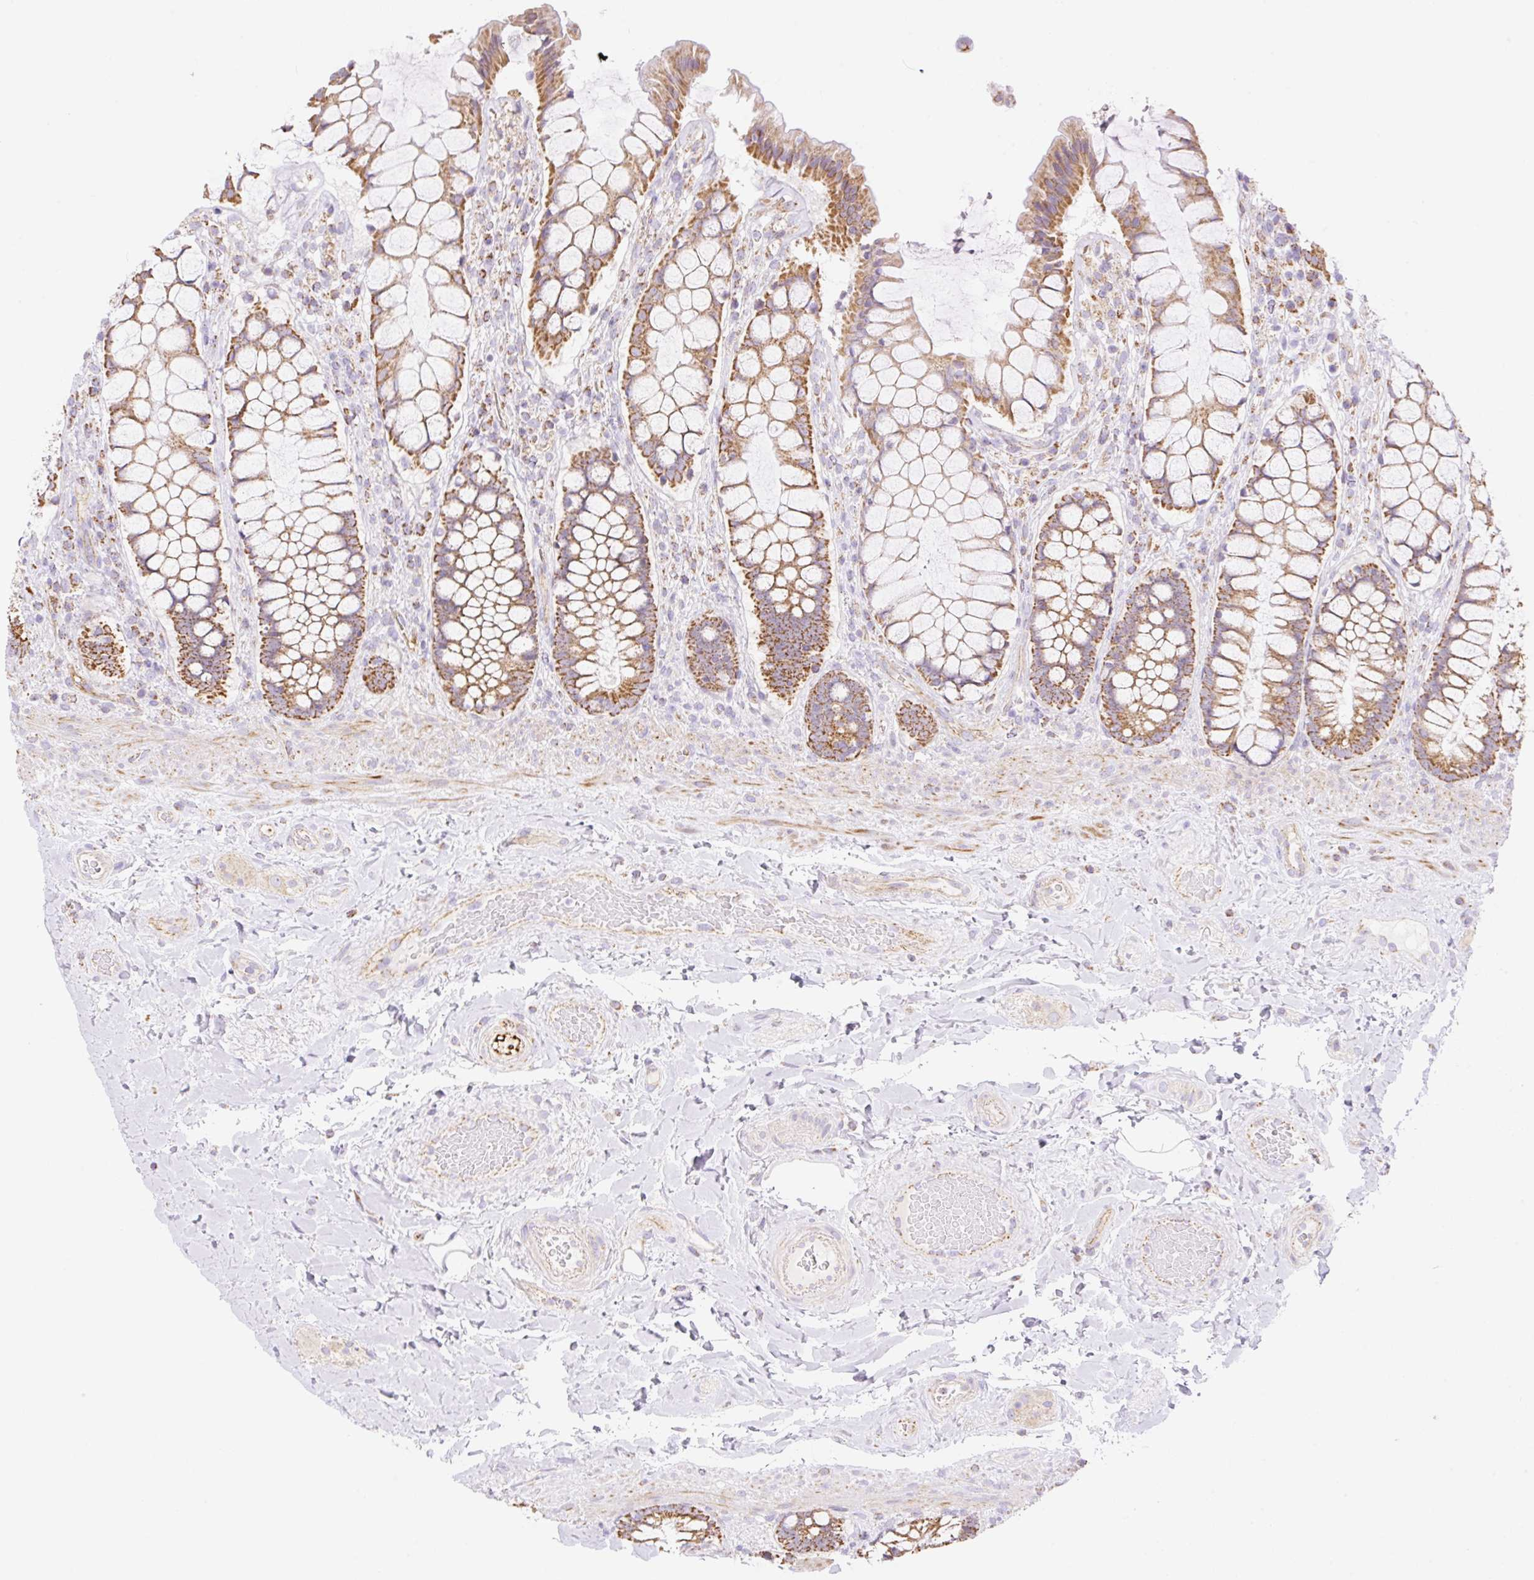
{"staining": {"intensity": "moderate", "quantity": ">75%", "location": "cytoplasmic/membranous"}, "tissue": "rectum", "cell_type": "Glandular cells", "image_type": "normal", "snomed": [{"axis": "morphology", "description": "Normal tissue, NOS"}, {"axis": "topography", "description": "Rectum"}], "caption": "This image reveals unremarkable rectum stained with immunohistochemistry to label a protein in brown. The cytoplasmic/membranous of glandular cells show moderate positivity for the protein. Nuclei are counter-stained blue.", "gene": "ESAM", "patient": {"sex": "female", "age": 58}}